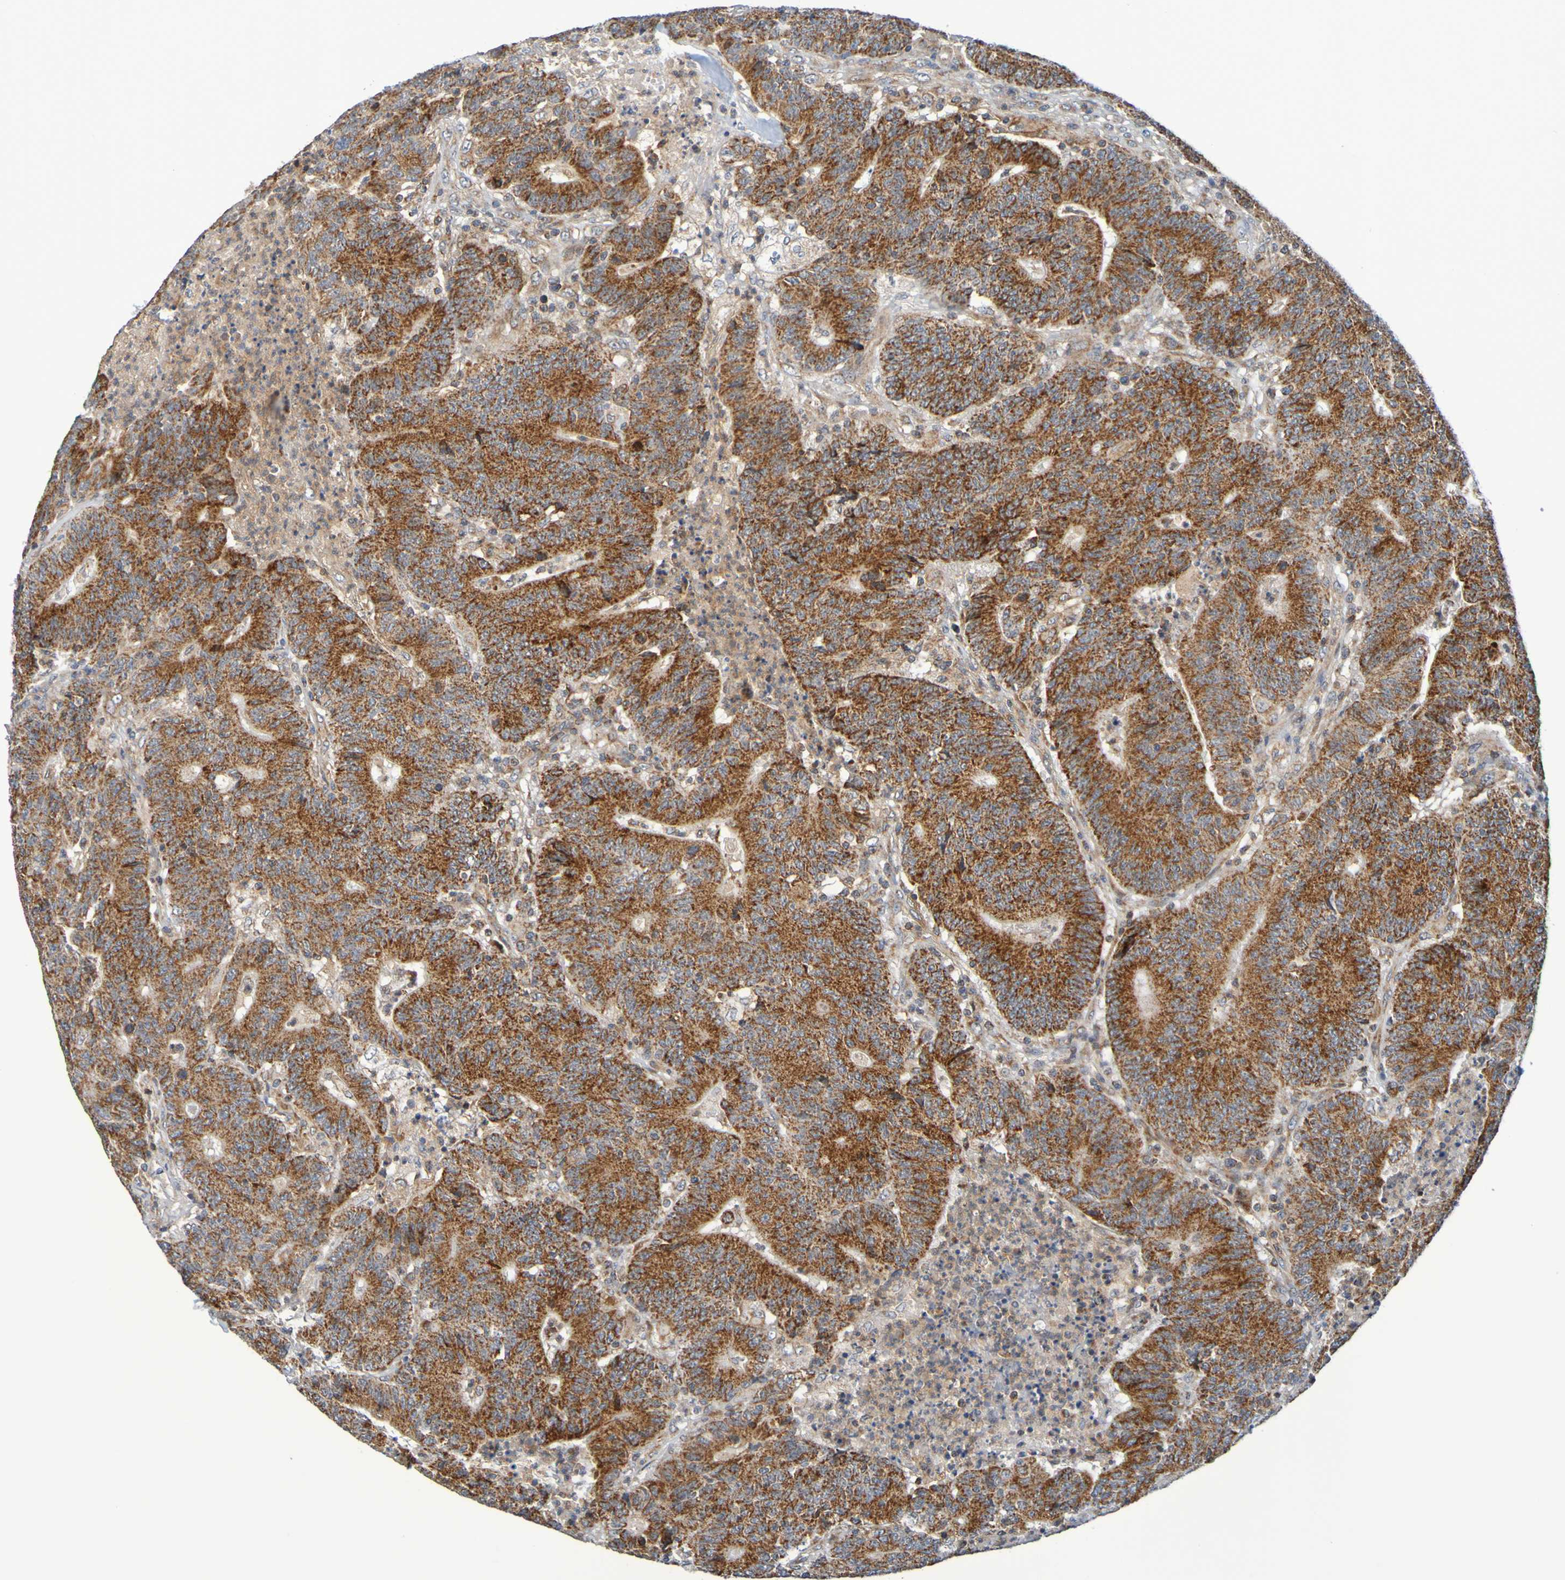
{"staining": {"intensity": "strong", "quantity": ">75%", "location": "cytoplasmic/membranous"}, "tissue": "colorectal cancer", "cell_type": "Tumor cells", "image_type": "cancer", "snomed": [{"axis": "morphology", "description": "Normal tissue, NOS"}, {"axis": "morphology", "description": "Adenocarcinoma, NOS"}, {"axis": "topography", "description": "Colon"}], "caption": "Protein analysis of colorectal cancer (adenocarcinoma) tissue displays strong cytoplasmic/membranous expression in about >75% of tumor cells.", "gene": "CCDC51", "patient": {"sex": "female", "age": 75}}